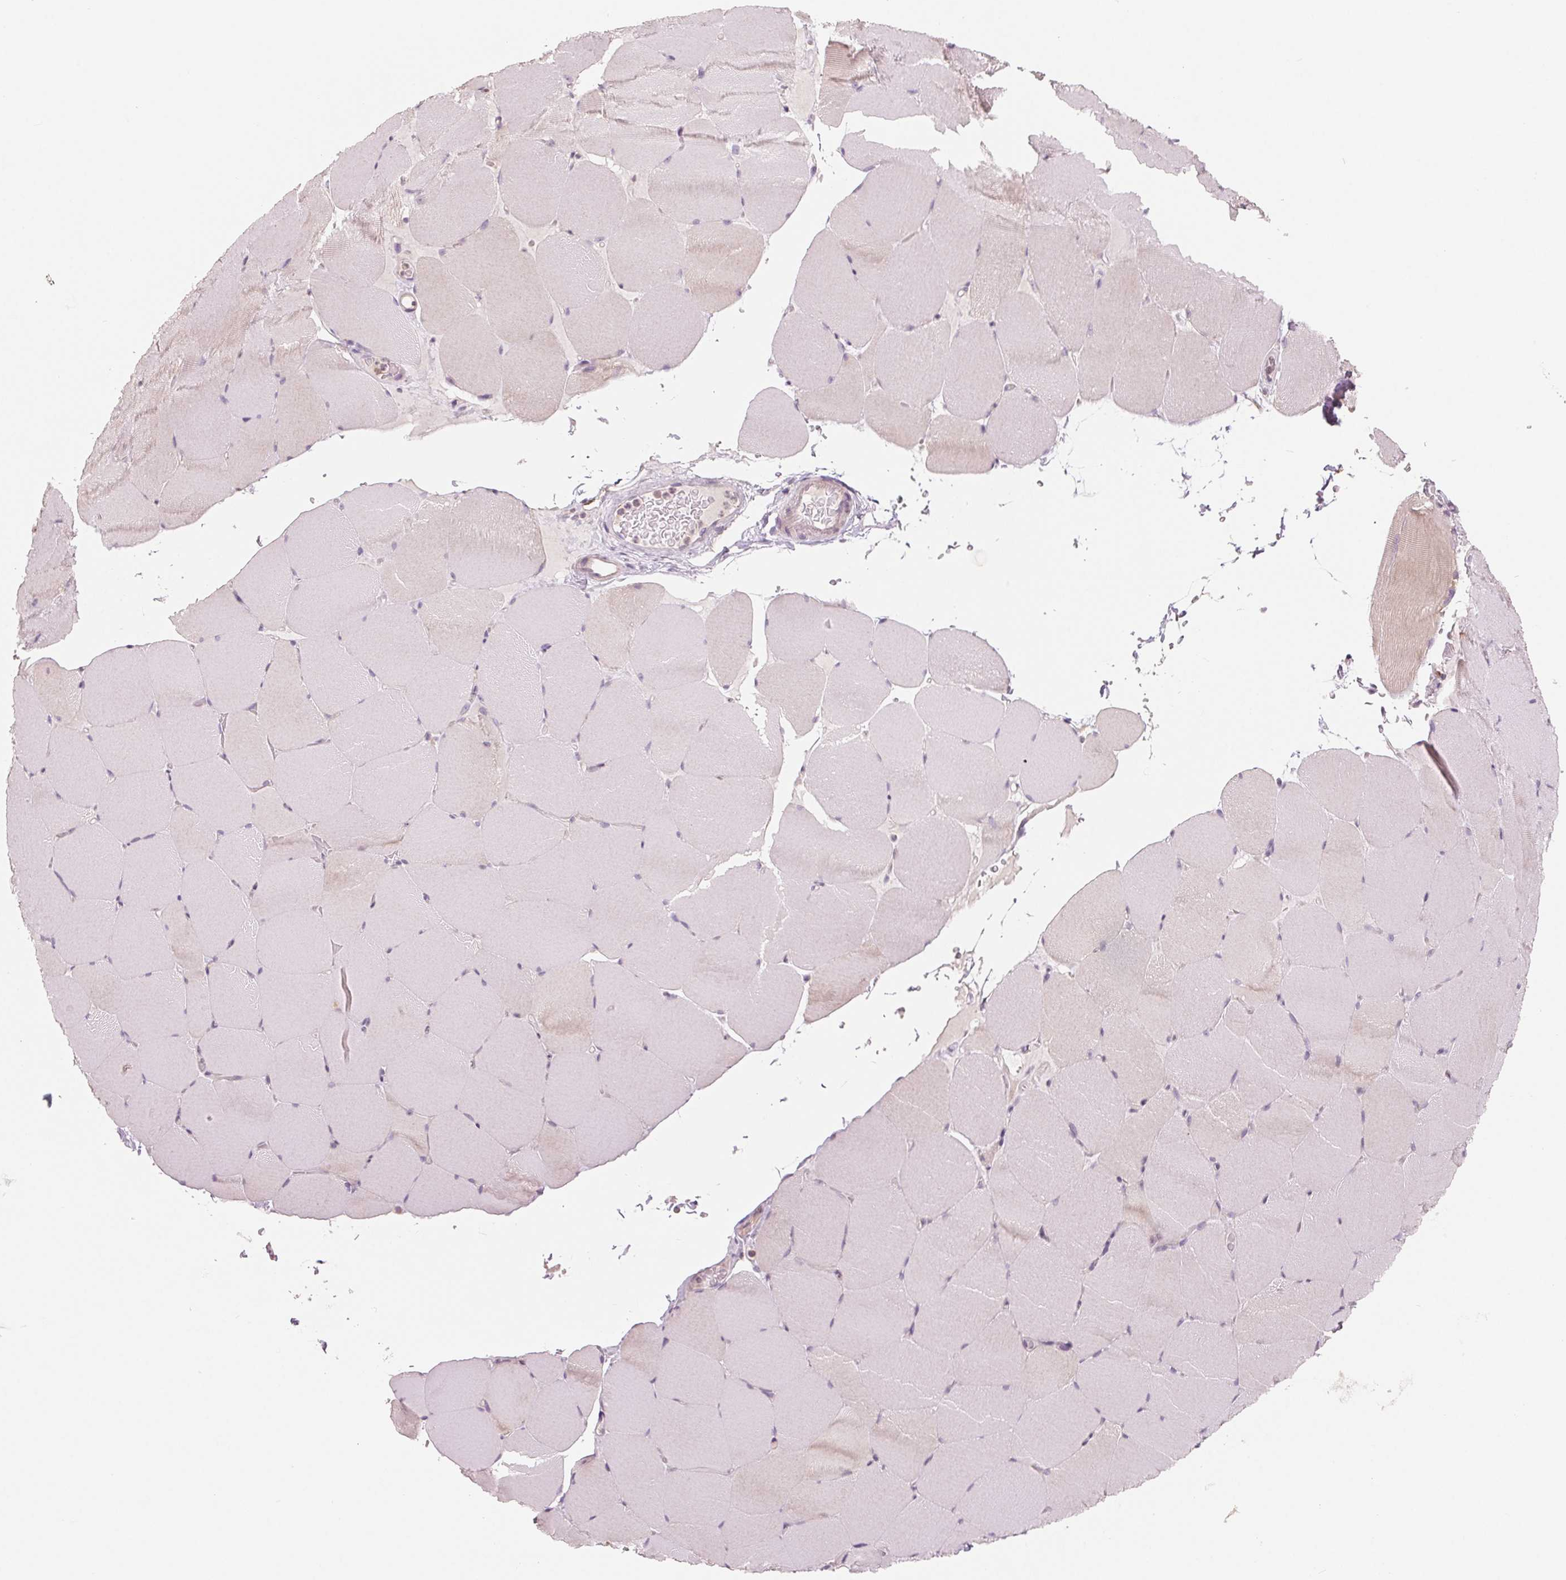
{"staining": {"intensity": "negative", "quantity": "none", "location": "none"}, "tissue": "skeletal muscle", "cell_type": "Myocytes", "image_type": "normal", "snomed": [{"axis": "morphology", "description": "Normal tissue, NOS"}, {"axis": "topography", "description": "Skeletal muscle"}], "caption": "Myocytes are negative for protein expression in normal human skeletal muscle. (DAB immunohistochemistry (IHC) with hematoxylin counter stain).", "gene": "AQP8", "patient": {"sex": "female", "age": 37}}